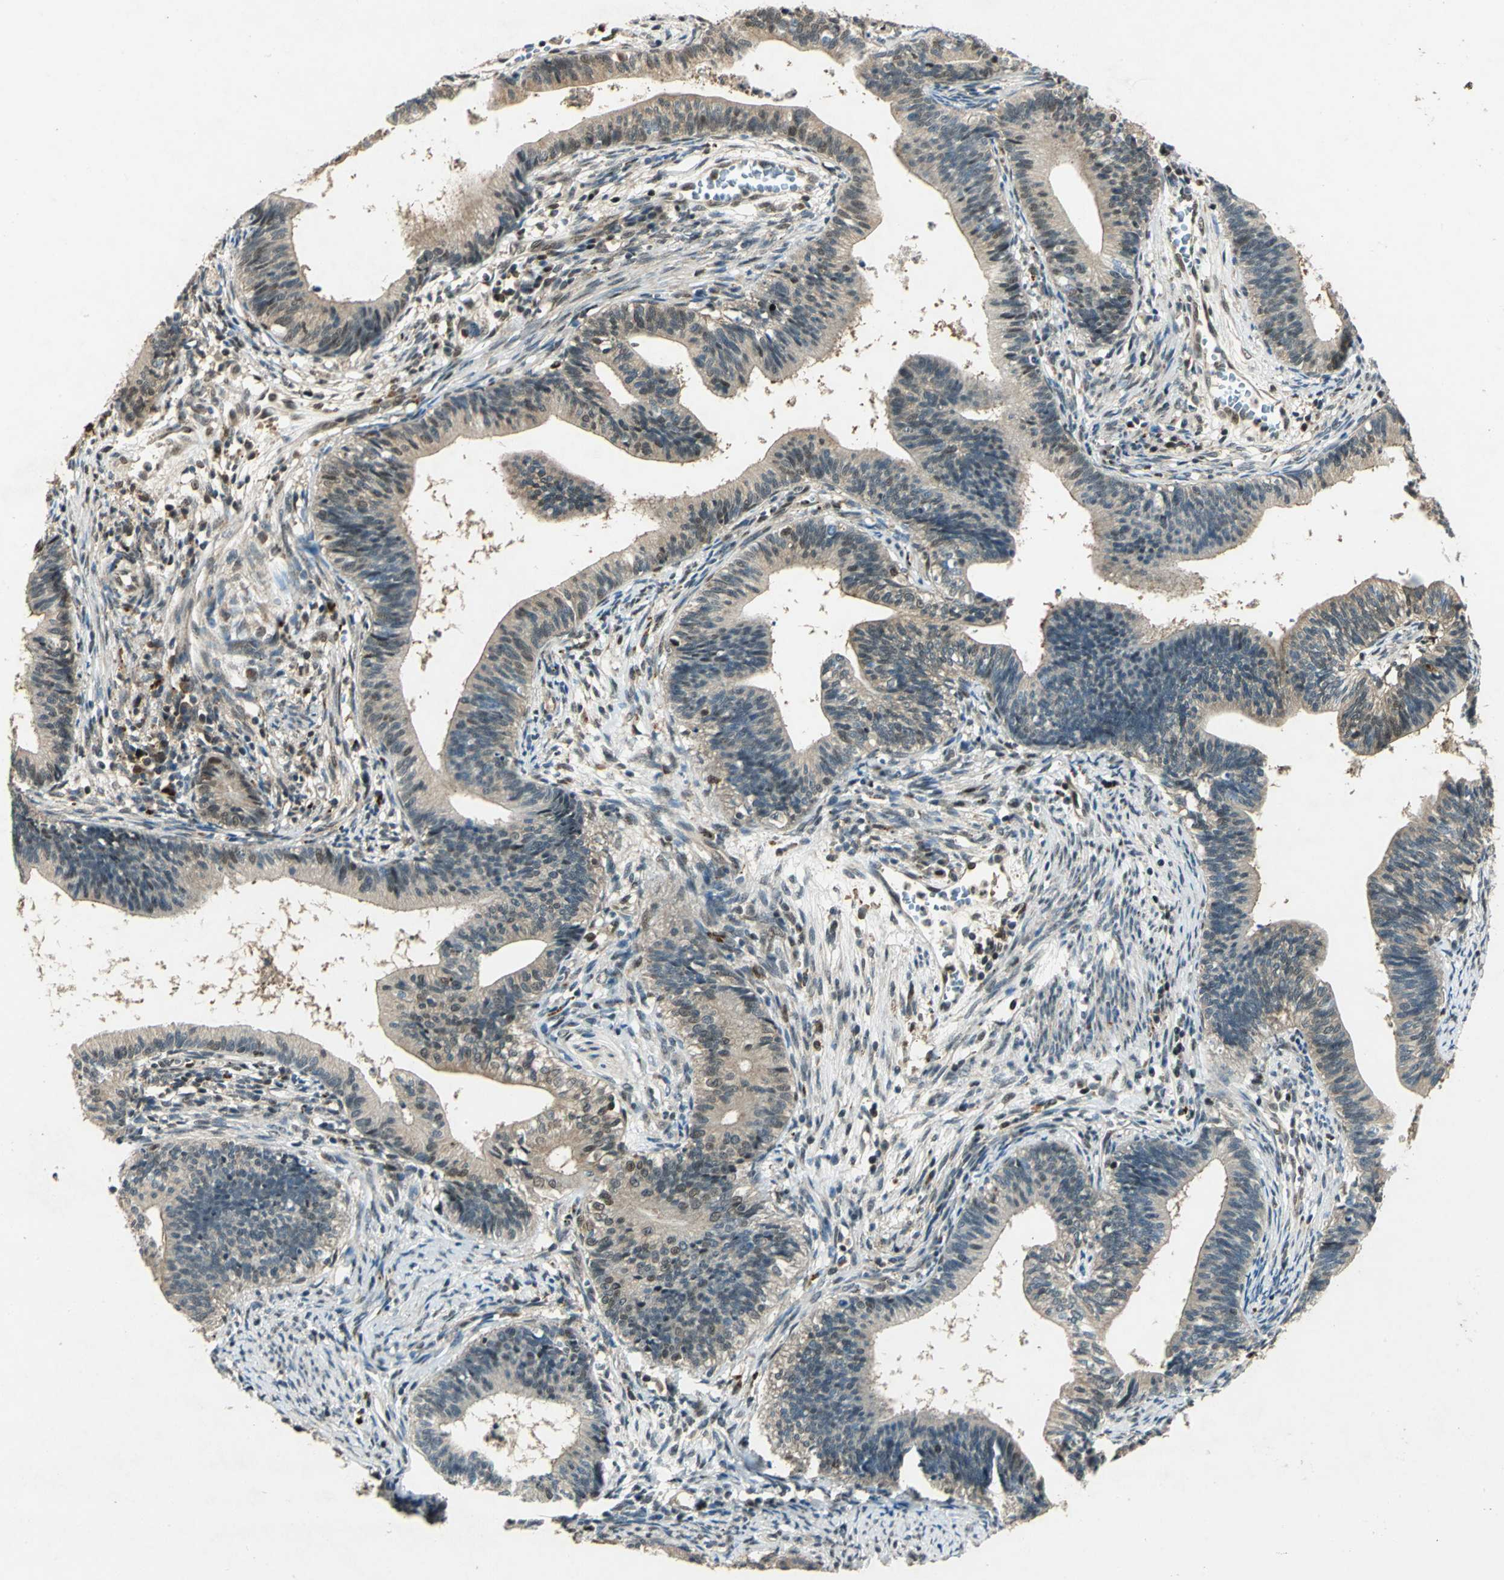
{"staining": {"intensity": "weak", "quantity": ">75%", "location": "cytoplasmic/membranous"}, "tissue": "cervical cancer", "cell_type": "Tumor cells", "image_type": "cancer", "snomed": [{"axis": "morphology", "description": "Adenocarcinoma, NOS"}, {"axis": "topography", "description": "Cervix"}], "caption": "Approximately >75% of tumor cells in human cervical cancer display weak cytoplasmic/membranous protein positivity as visualized by brown immunohistochemical staining.", "gene": "PPP1R13L", "patient": {"sex": "female", "age": 44}}